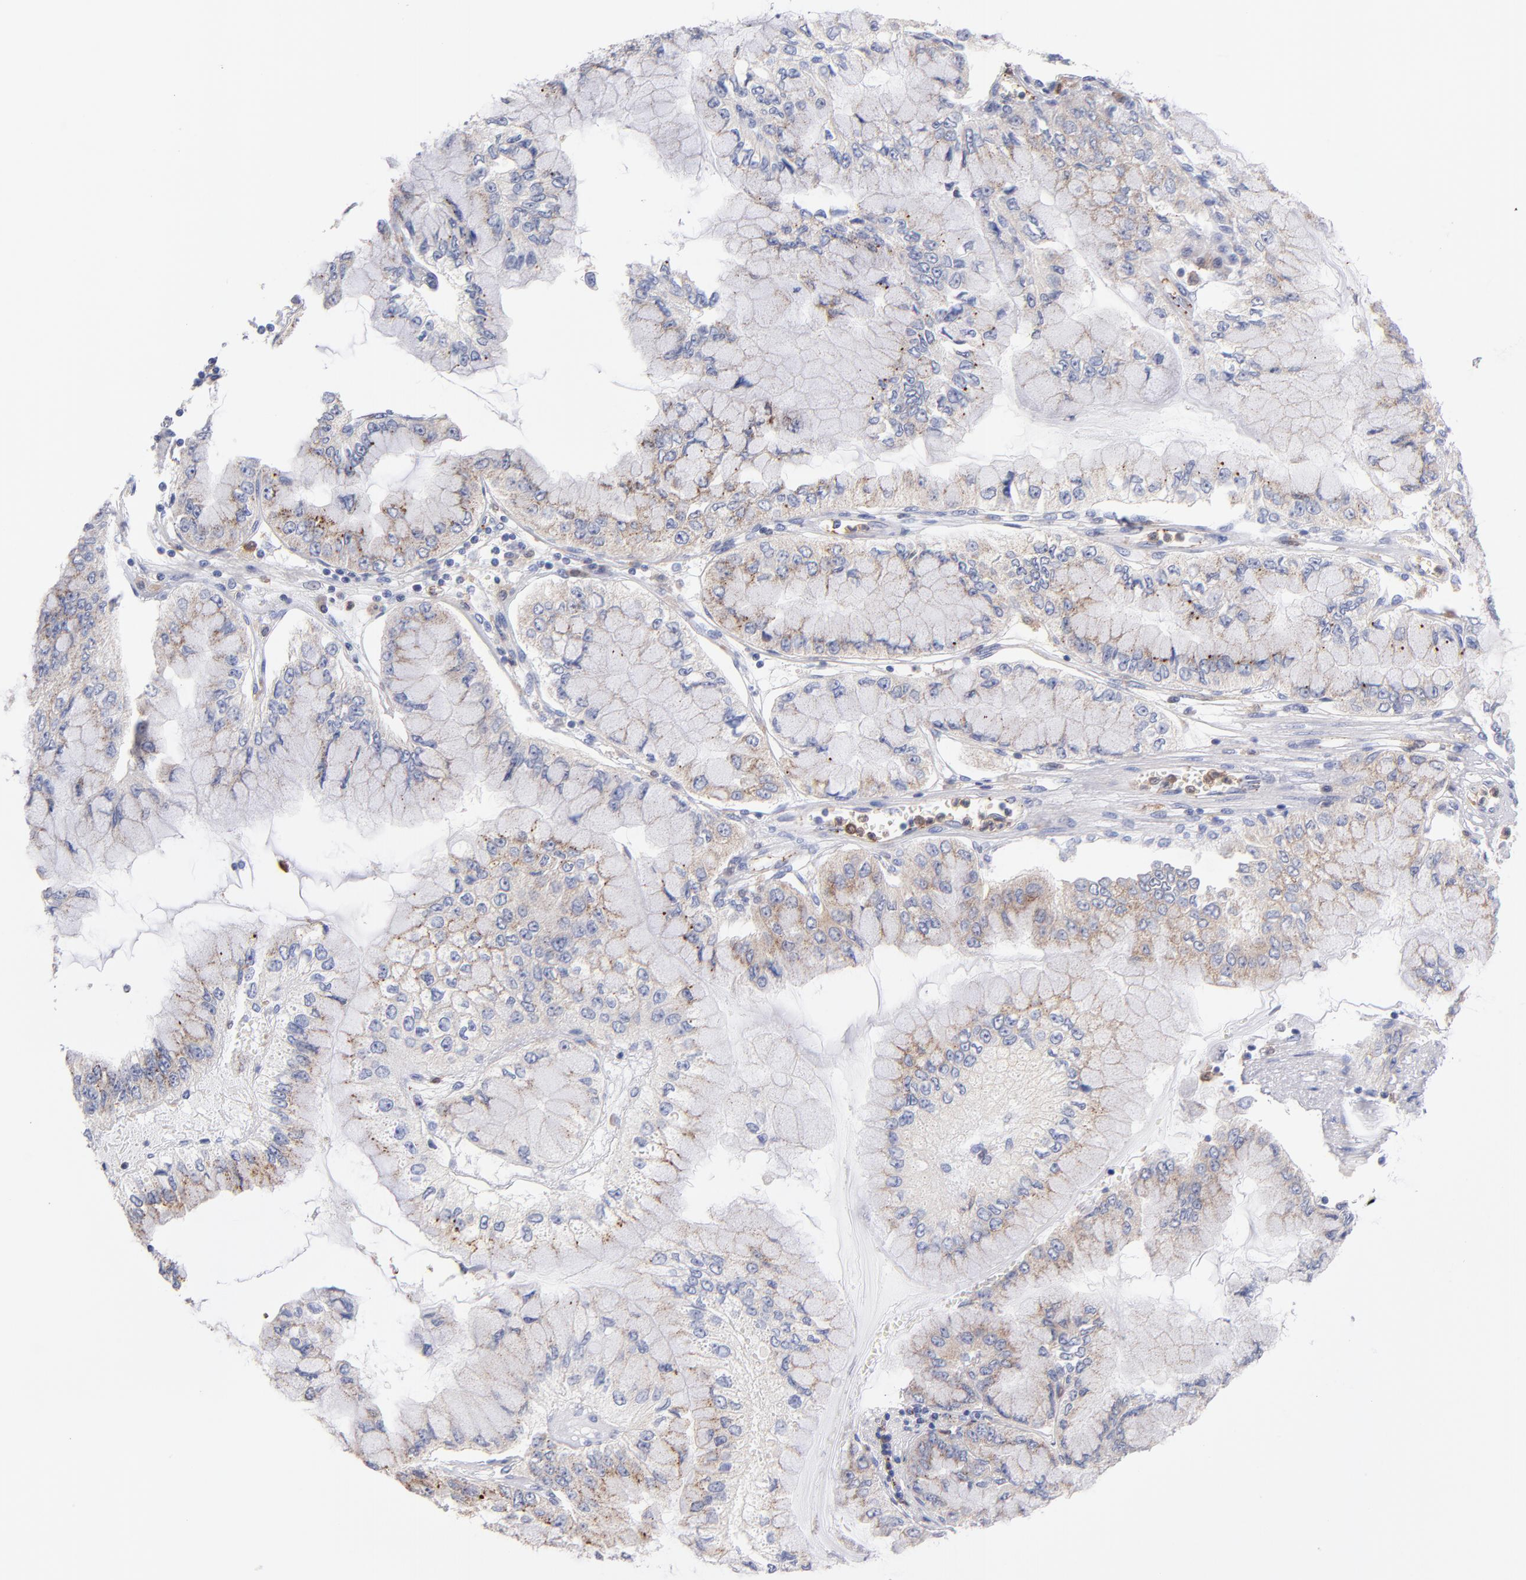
{"staining": {"intensity": "weak", "quantity": "25%-75%", "location": "cytoplasmic/membranous"}, "tissue": "liver cancer", "cell_type": "Tumor cells", "image_type": "cancer", "snomed": [{"axis": "morphology", "description": "Cholangiocarcinoma"}, {"axis": "topography", "description": "Liver"}], "caption": "Weak cytoplasmic/membranous protein staining is identified in about 25%-75% of tumor cells in liver cholangiocarcinoma.", "gene": "BID", "patient": {"sex": "female", "age": 79}}